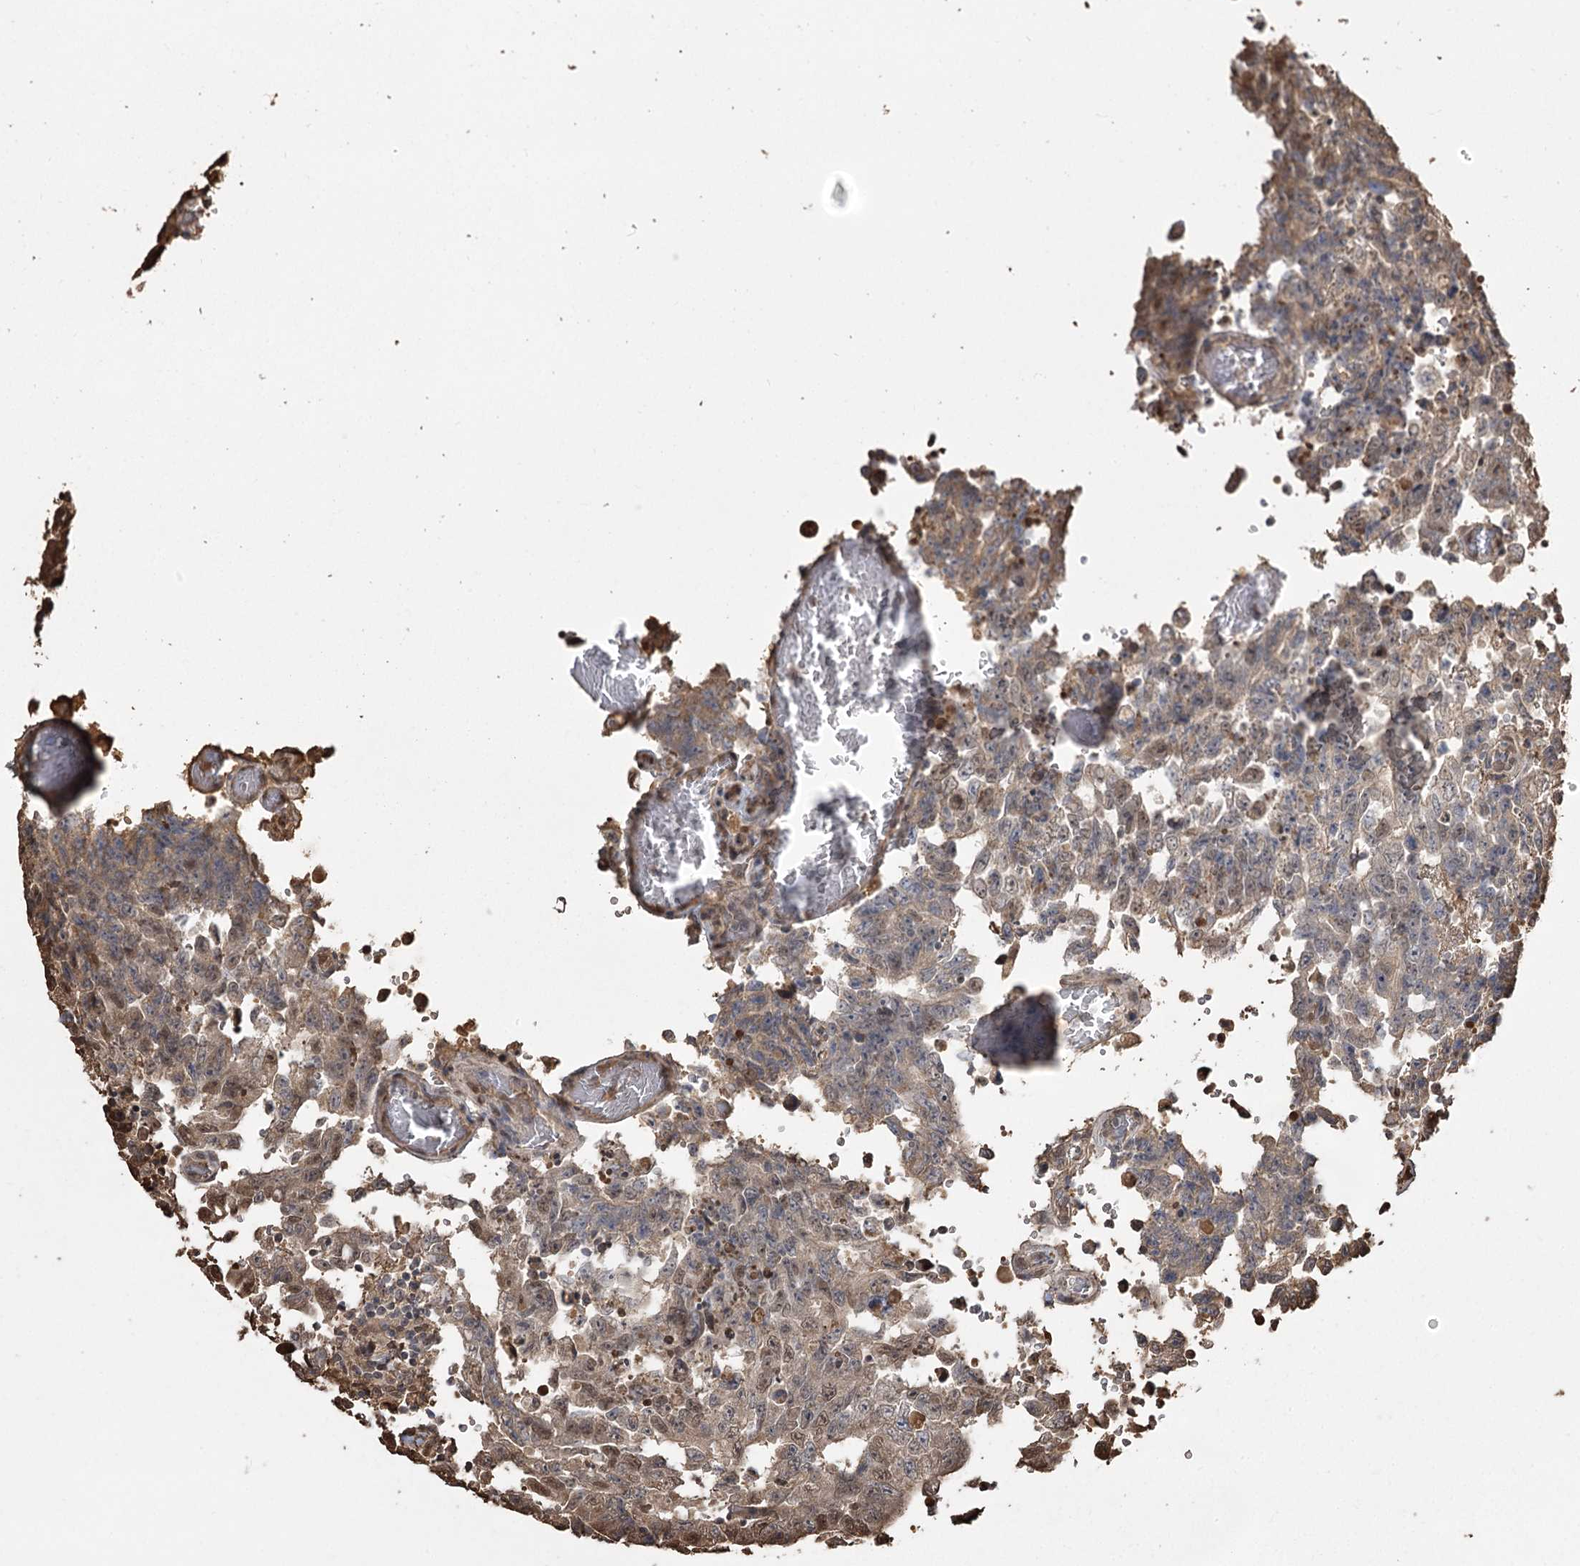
{"staining": {"intensity": "weak", "quantity": "25%-75%", "location": "cytoplasmic/membranous"}, "tissue": "testis cancer", "cell_type": "Tumor cells", "image_type": "cancer", "snomed": [{"axis": "morphology", "description": "Carcinoma, Embryonal, NOS"}, {"axis": "topography", "description": "Testis"}], "caption": "Immunohistochemical staining of human embryonal carcinoma (testis) demonstrates low levels of weak cytoplasmic/membranous positivity in about 25%-75% of tumor cells.", "gene": "PLCH1", "patient": {"sex": "male", "age": 26}}